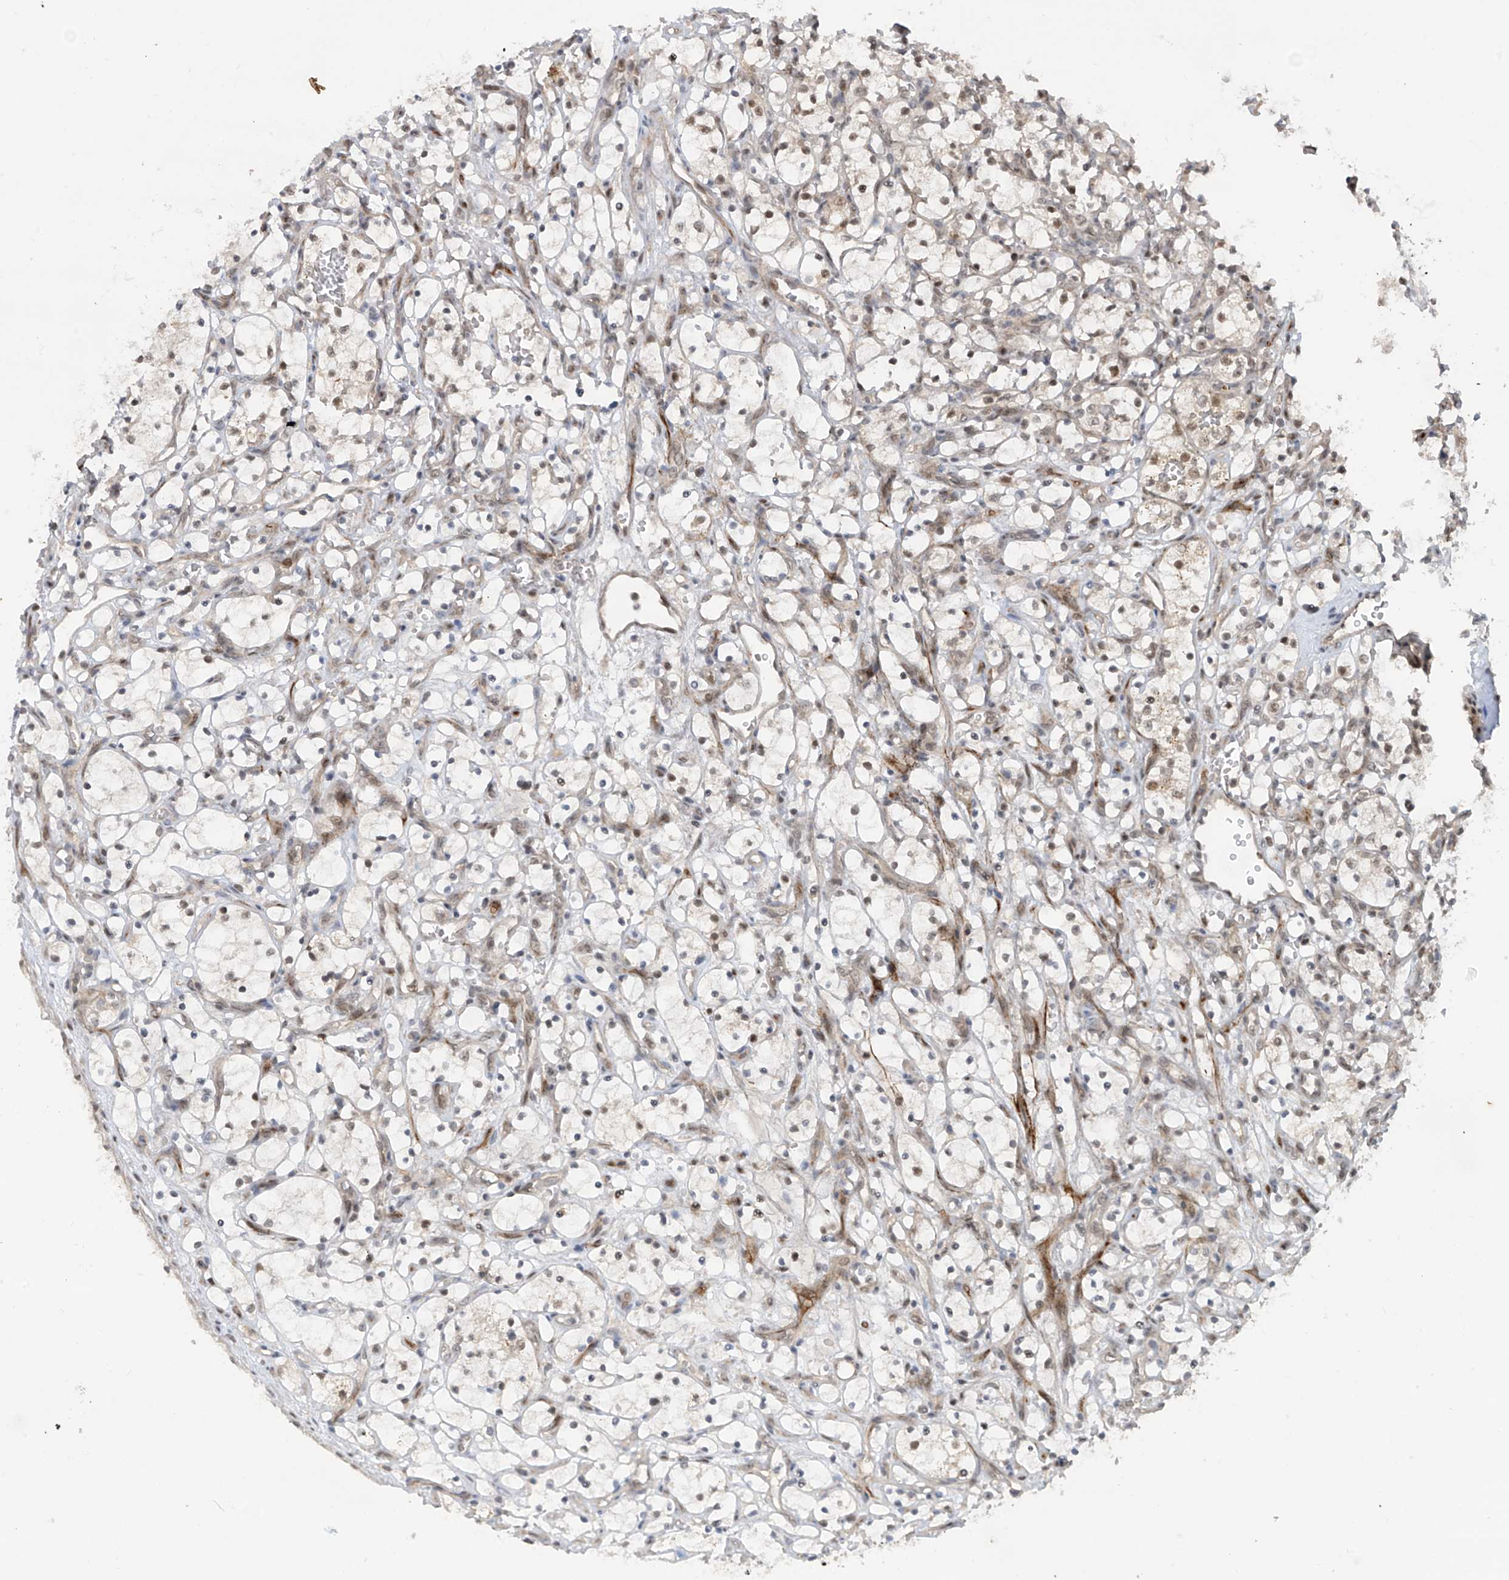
{"staining": {"intensity": "moderate", "quantity": "25%-75%", "location": "nuclear"}, "tissue": "renal cancer", "cell_type": "Tumor cells", "image_type": "cancer", "snomed": [{"axis": "morphology", "description": "Adenocarcinoma, NOS"}, {"axis": "topography", "description": "Kidney"}], "caption": "Tumor cells demonstrate medium levels of moderate nuclear staining in approximately 25%-75% of cells in human adenocarcinoma (renal).", "gene": "LAGE3", "patient": {"sex": "female", "age": 69}}